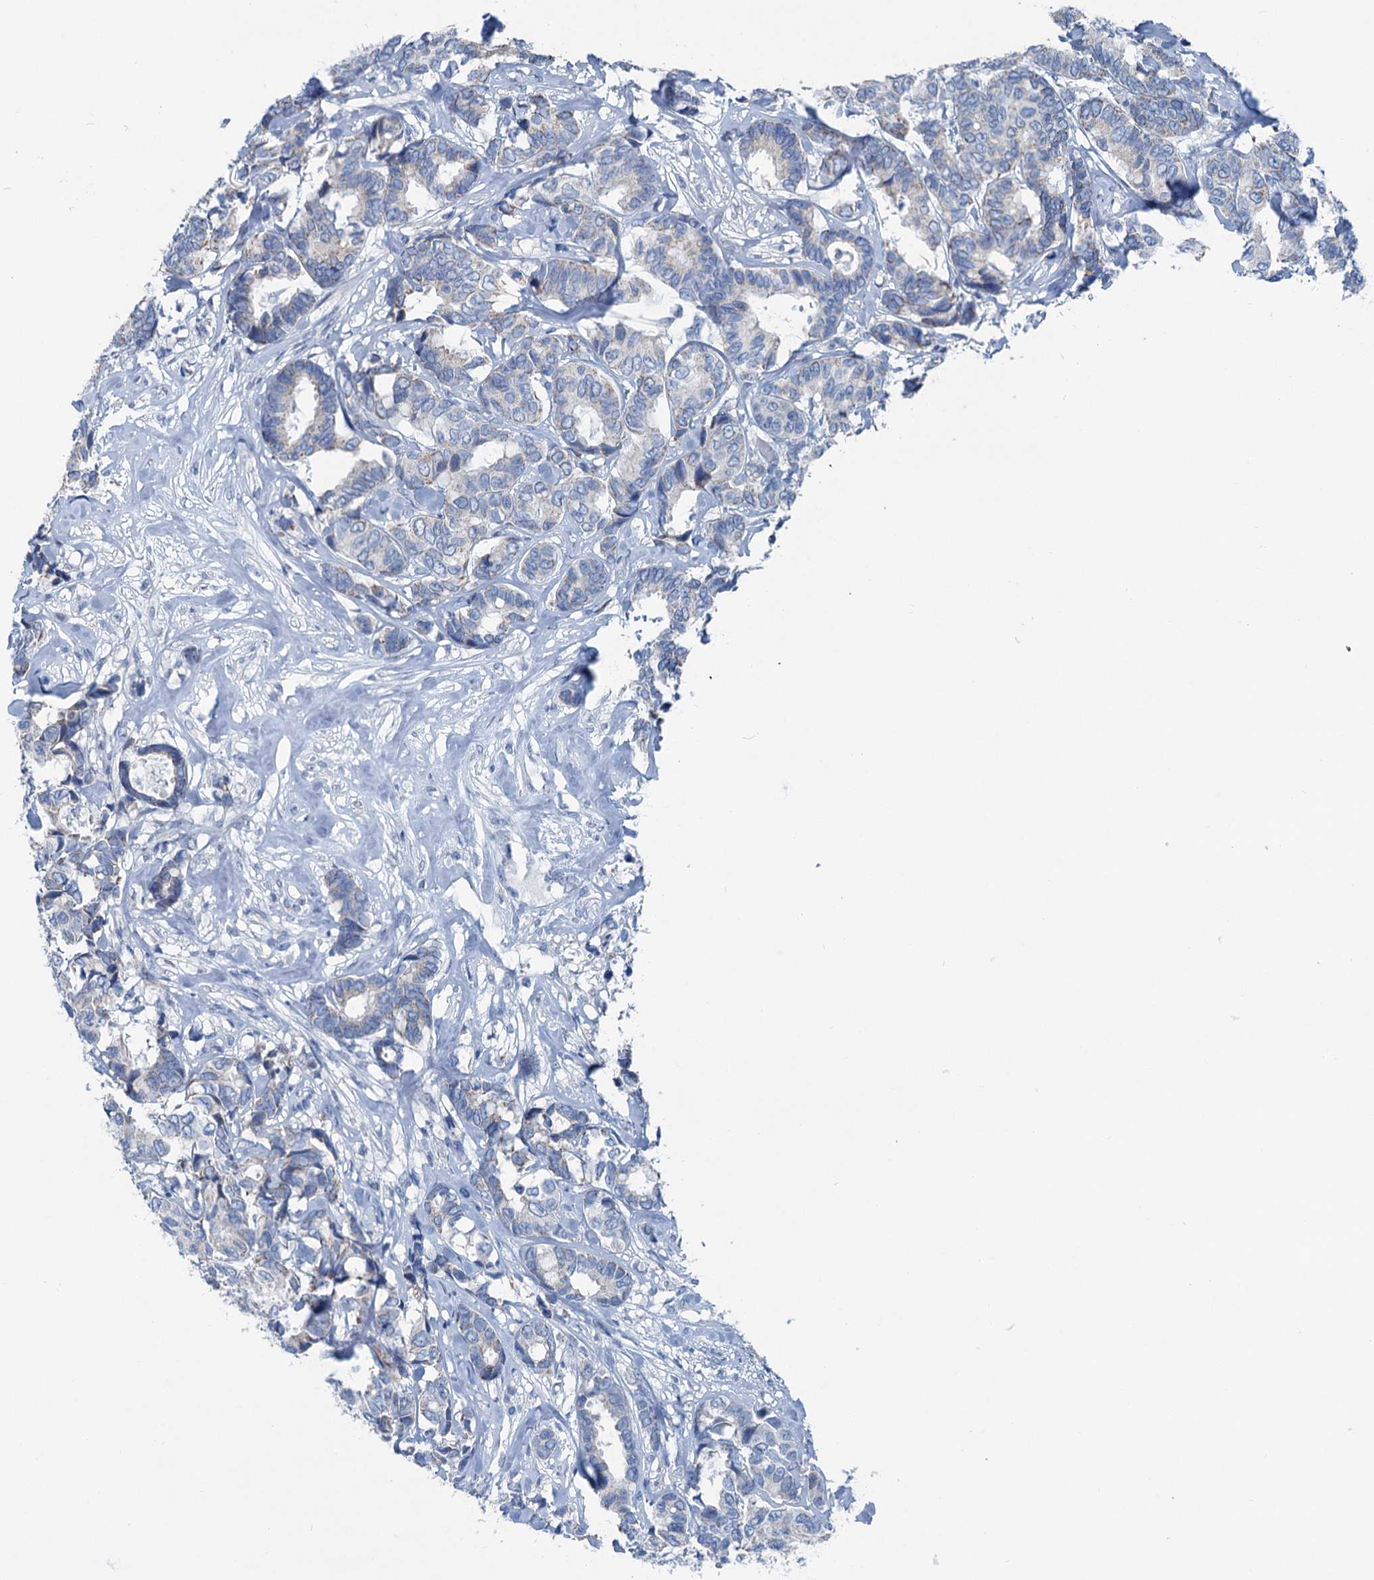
{"staining": {"intensity": "weak", "quantity": "<25%", "location": "cytoplasmic/membranous"}, "tissue": "breast cancer", "cell_type": "Tumor cells", "image_type": "cancer", "snomed": [{"axis": "morphology", "description": "Duct carcinoma"}, {"axis": "topography", "description": "Breast"}], "caption": "Protein analysis of breast cancer displays no significant staining in tumor cells.", "gene": "ELP4", "patient": {"sex": "female", "age": 87}}